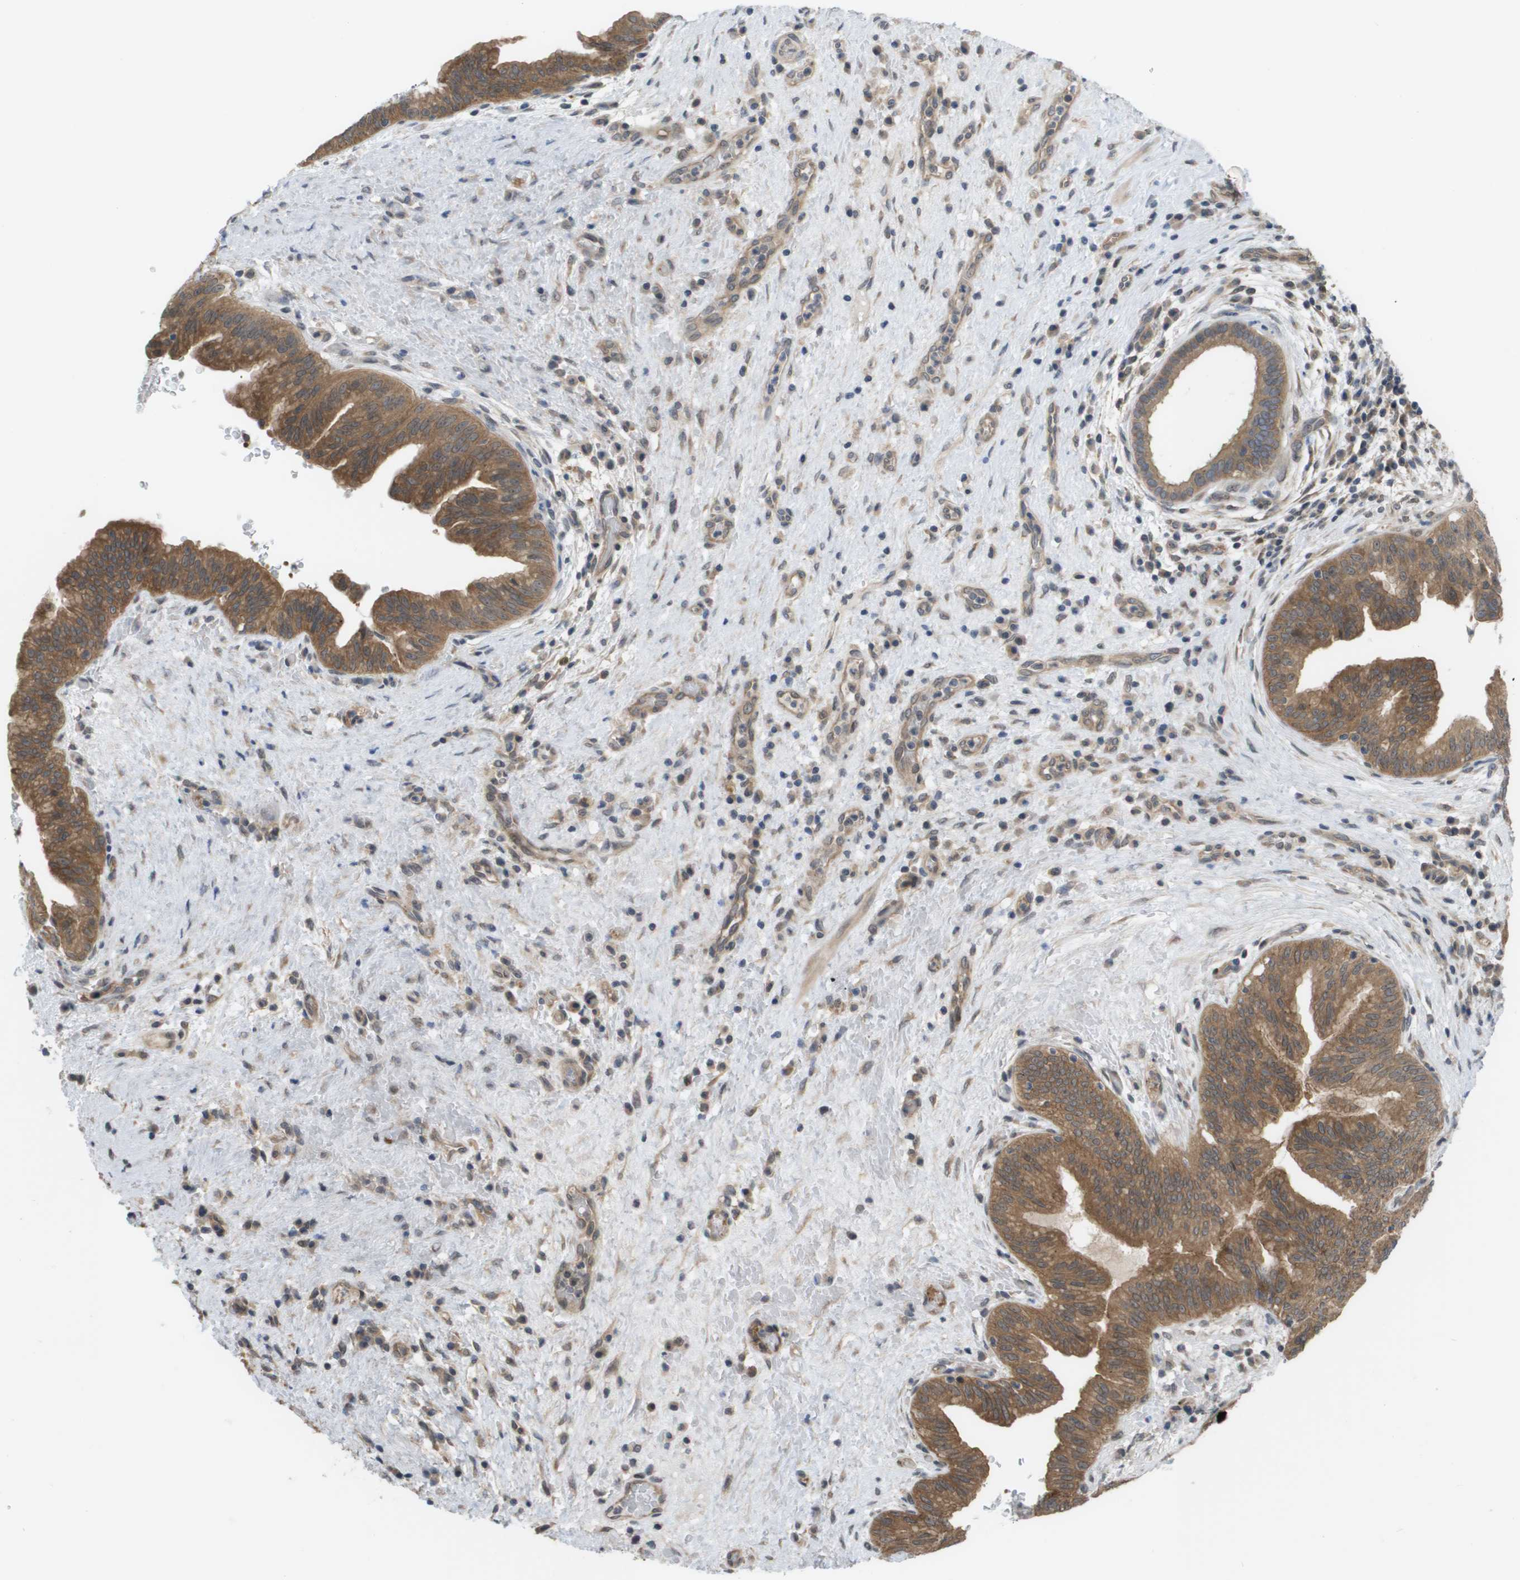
{"staining": {"intensity": "moderate", "quantity": ">75%", "location": "cytoplasmic/membranous"}, "tissue": "liver cancer", "cell_type": "Tumor cells", "image_type": "cancer", "snomed": [{"axis": "morphology", "description": "Cholangiocarcinoma"}, {"axis": "topography", "description": "Liver"}], "caption": "This photomicrograph reveals IHC staining of human liver cancer, with medium moderate cytoplasmic/membranous expression in about >75% of tumor cells.", "gene": "CTPS2", "patient": {"sex": "female", "age": 38}}